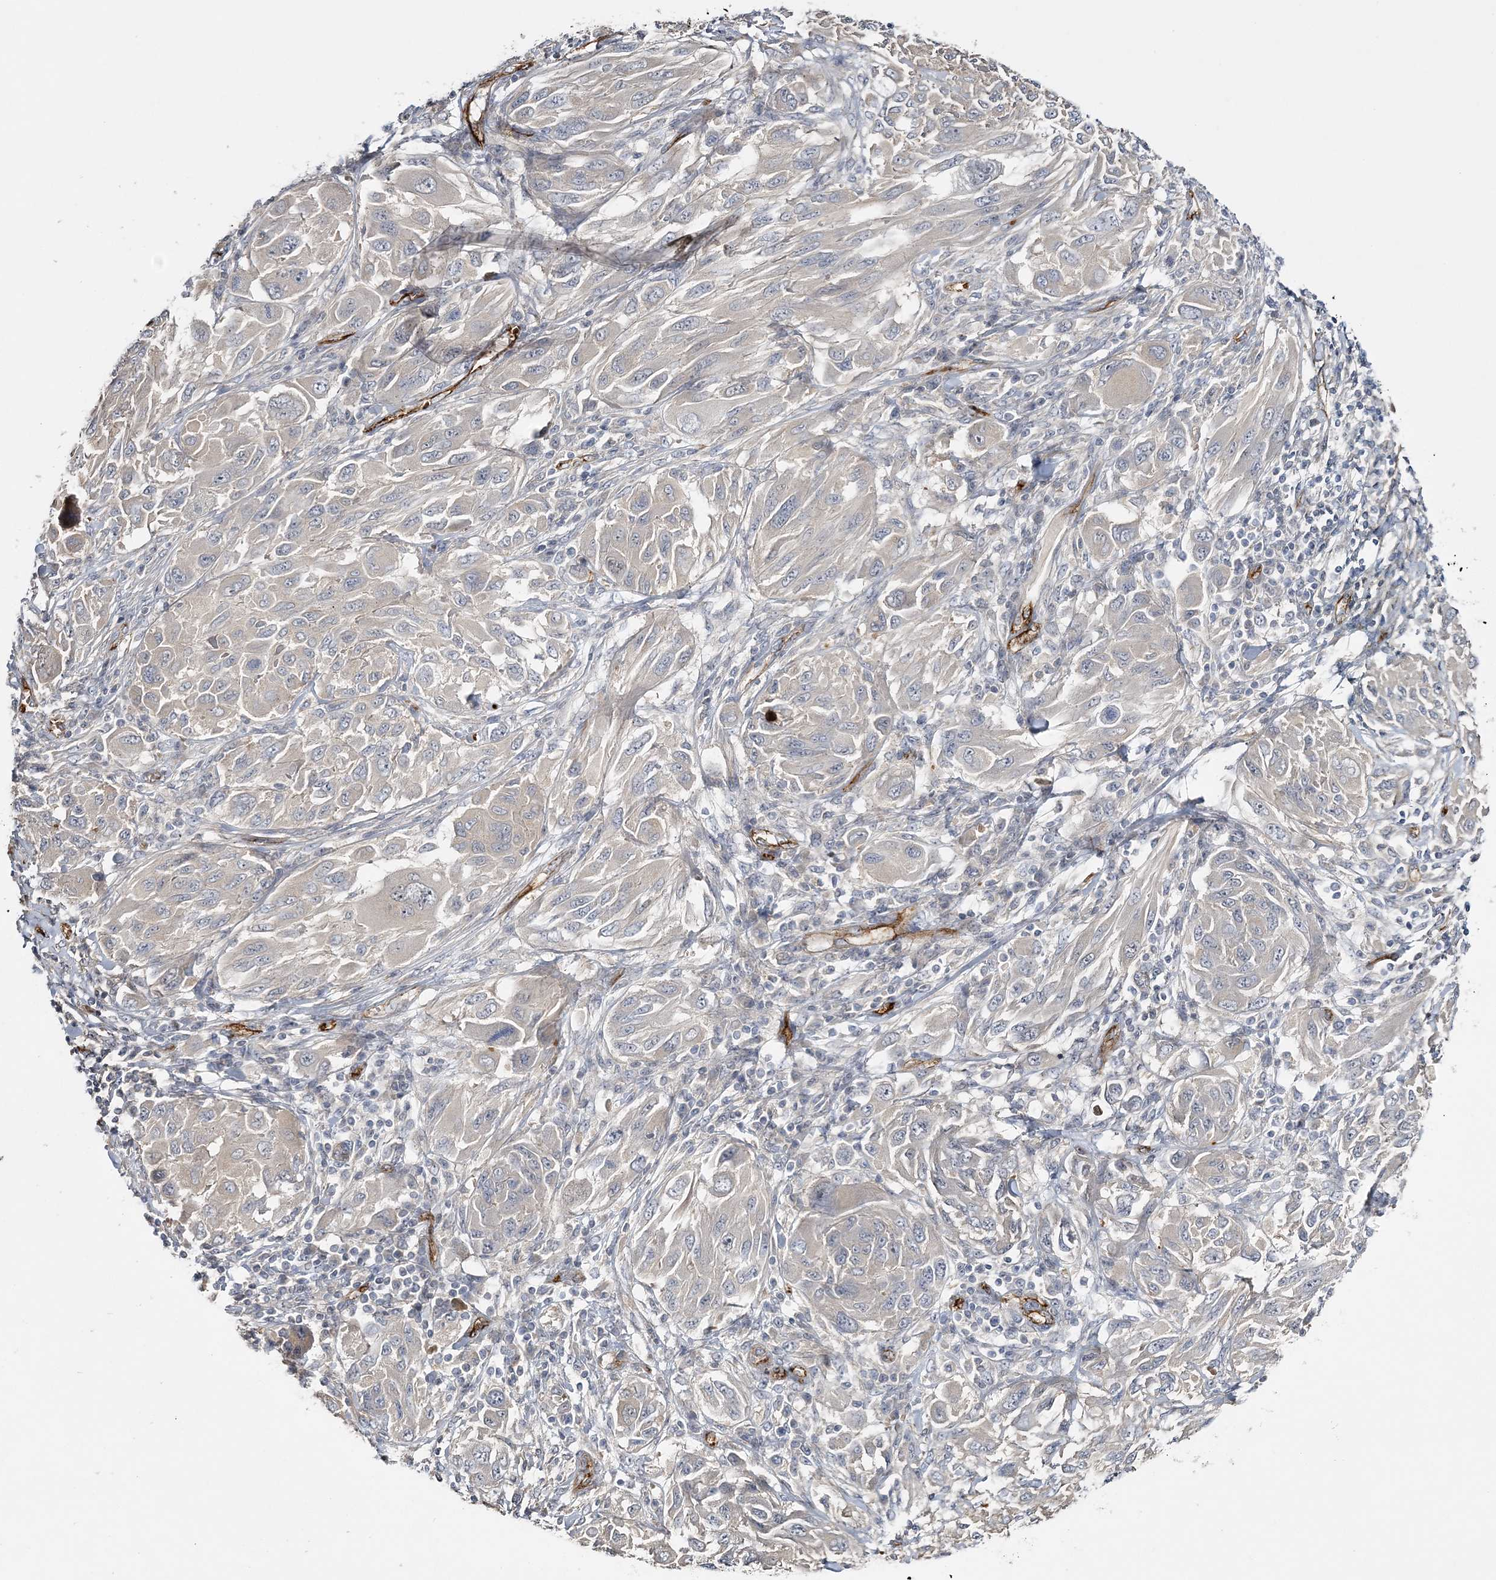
{"staining": {"intensity": "negative", "quantity": "none", "location": "none"}, "tissue": "melanoma", "cell_type": "Tumor cells", "image_type": "cancer", "snomed": [{"axis": "morphology", "description": "Malignant melanoma, NOS"}, {"axis": "topography", "description": "Skin"}], "caption": "Micrograph shows no protein staining in tumor cells of melanoma tissue.", "gene": "CALN1", "patient": {"sex": "female", "age": 91}}